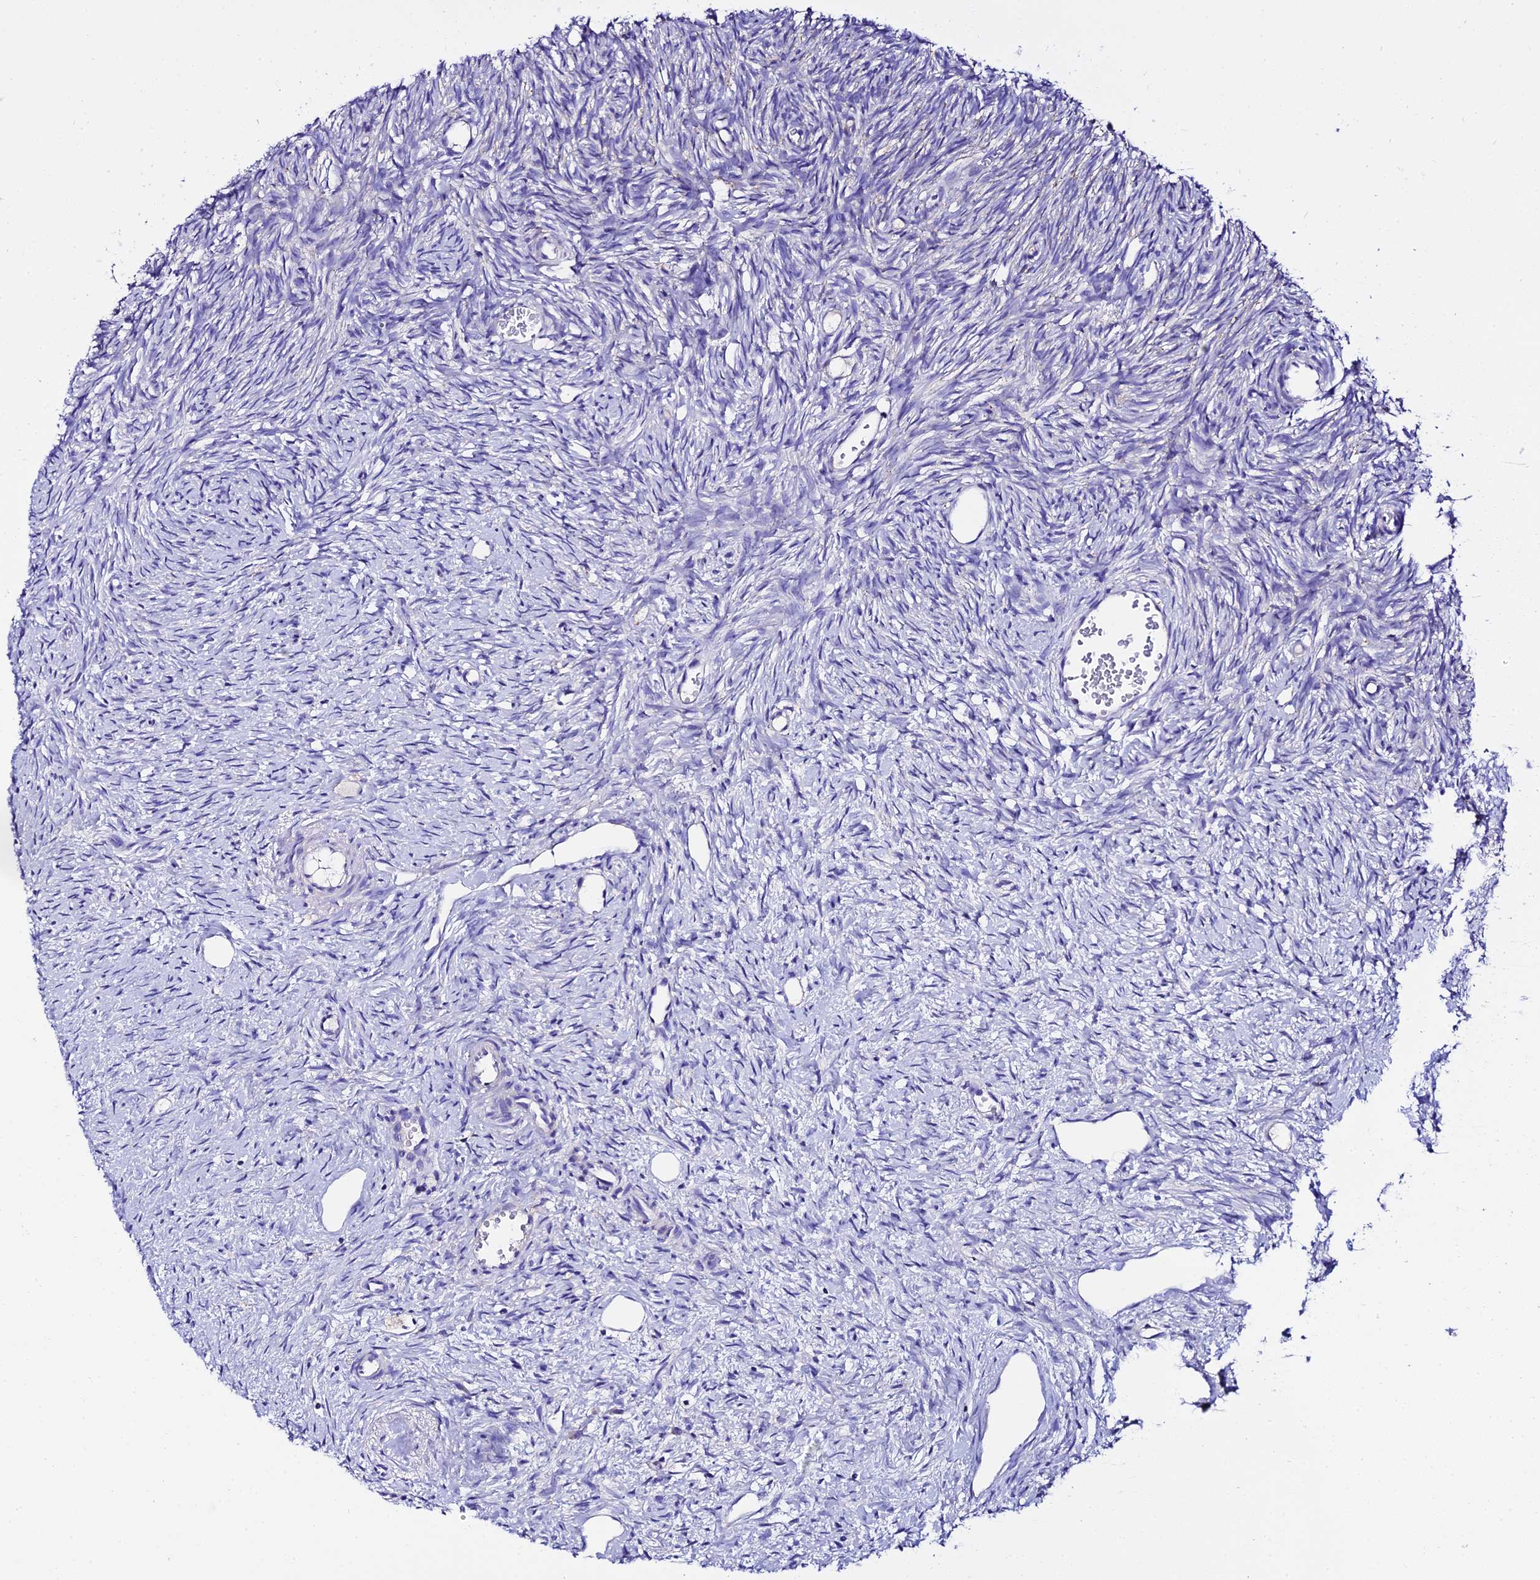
{"staining": {"intensity": "negative", "quantity": "none", "location": "none"}, "tissue": "ovary", "cell_type": "Follicle cells", "image_type": "normal", "snomed": [{"axis": "morphology", "description": "Normal tissue, NOS"}, {"axis": "topography", "description": "Ovary"}], "caption": "DAB immunohistochemical staining of unremarkable ovary shows no significant staining in follicle cells.", "gene": "TMEM117", "patient": {"sex": "female", "age": 51}}